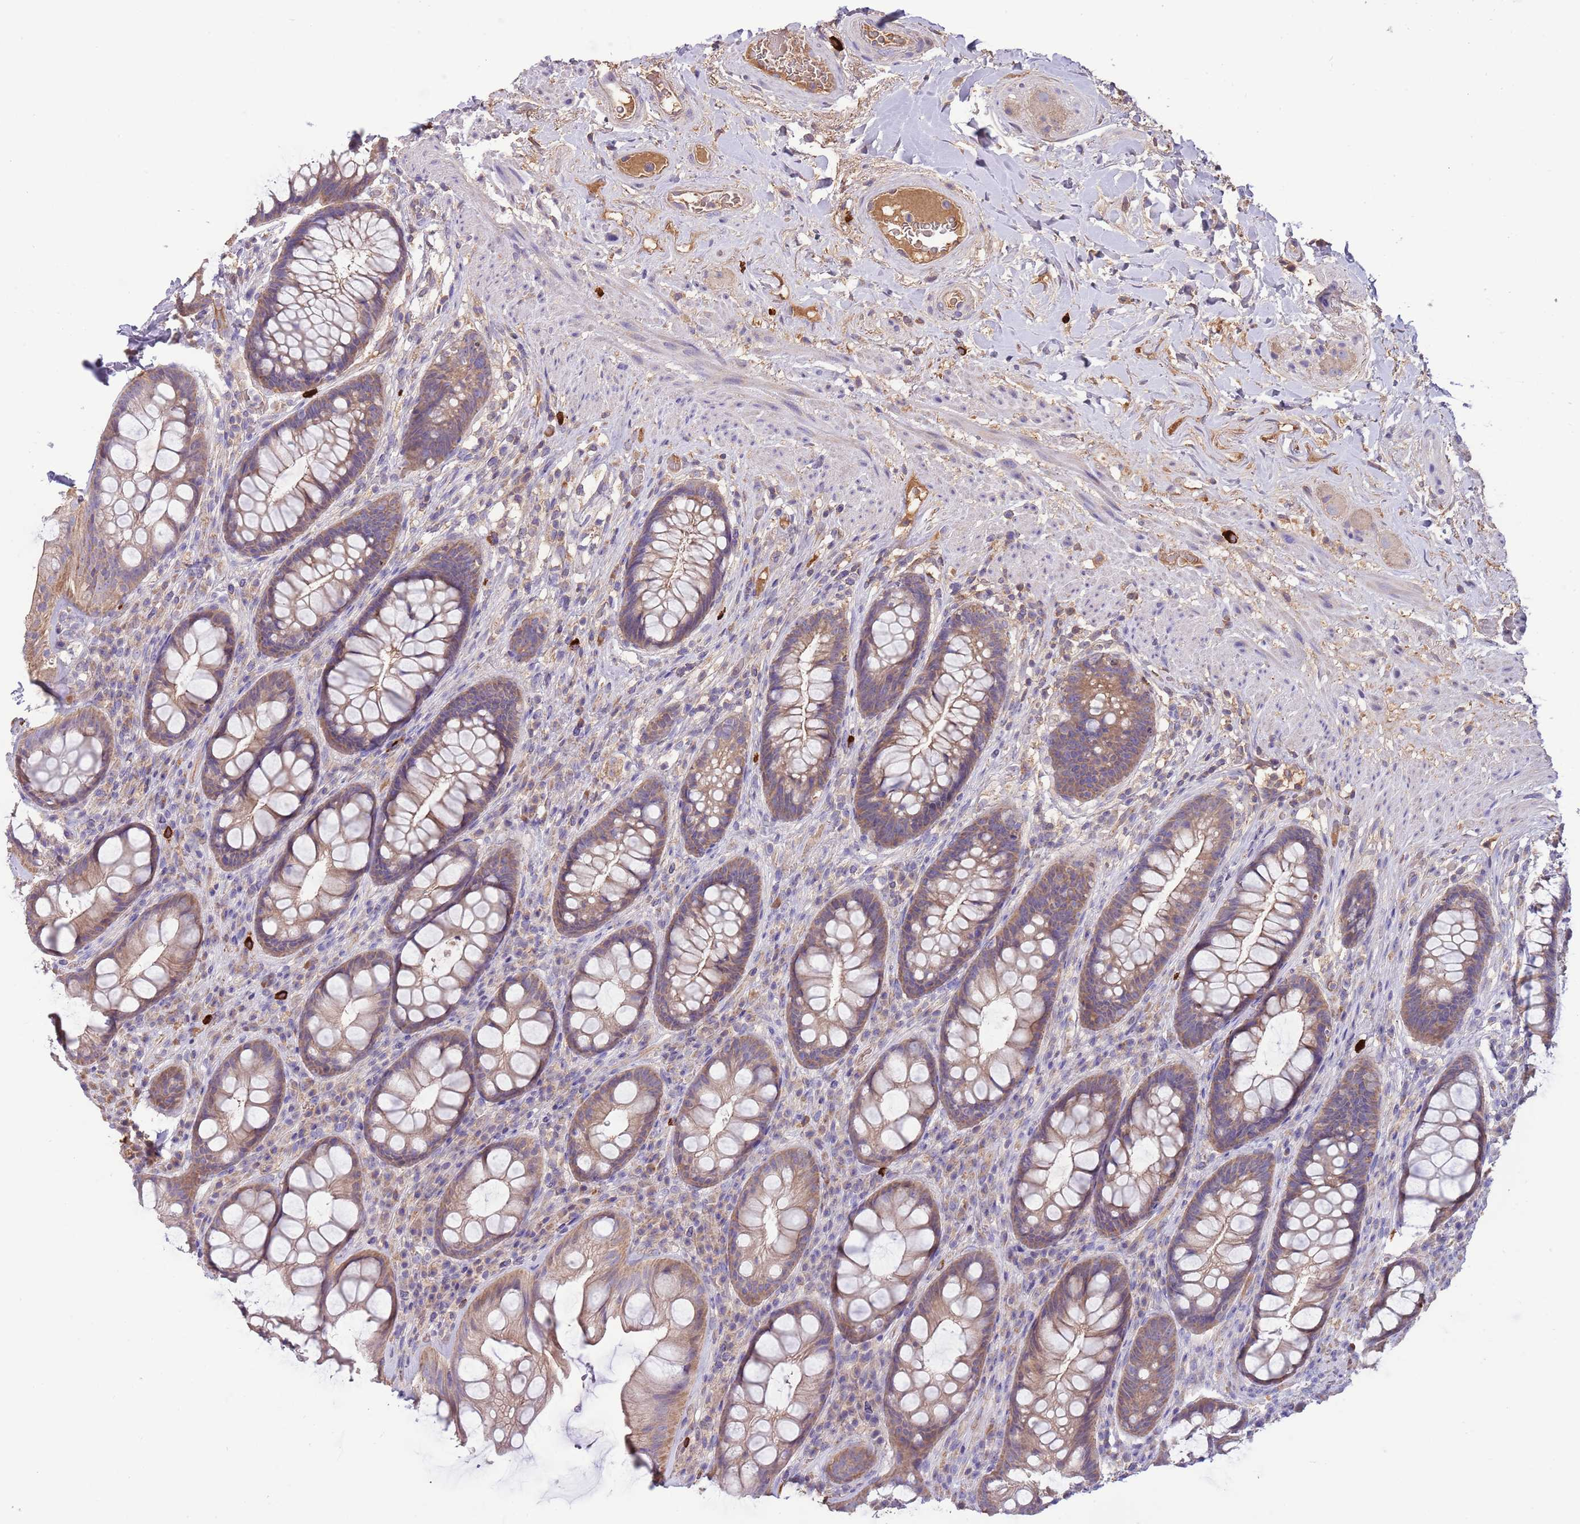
{"staining": {"intensity": "weak", "quantity": ">75%", "location": "cytoplasmic/membranous"}, "tissue": "rectum", "cell_type": "Glandular cells", "image_type": "normal", "snomed": [{"axis": "morphology", "description": "Normal tissue, NOS"}, {"axis": "topography", "description": "Rectum"}], "caption": "Glandular cells show low levels of weak cytoplasmic/membranous staining in approximately >75% of cells in normal rectum. (Brightfield microscopy of DAB IHC at high magnification).", "gene": "TRMO", "patient": {"sex": "male", "age": 74}}